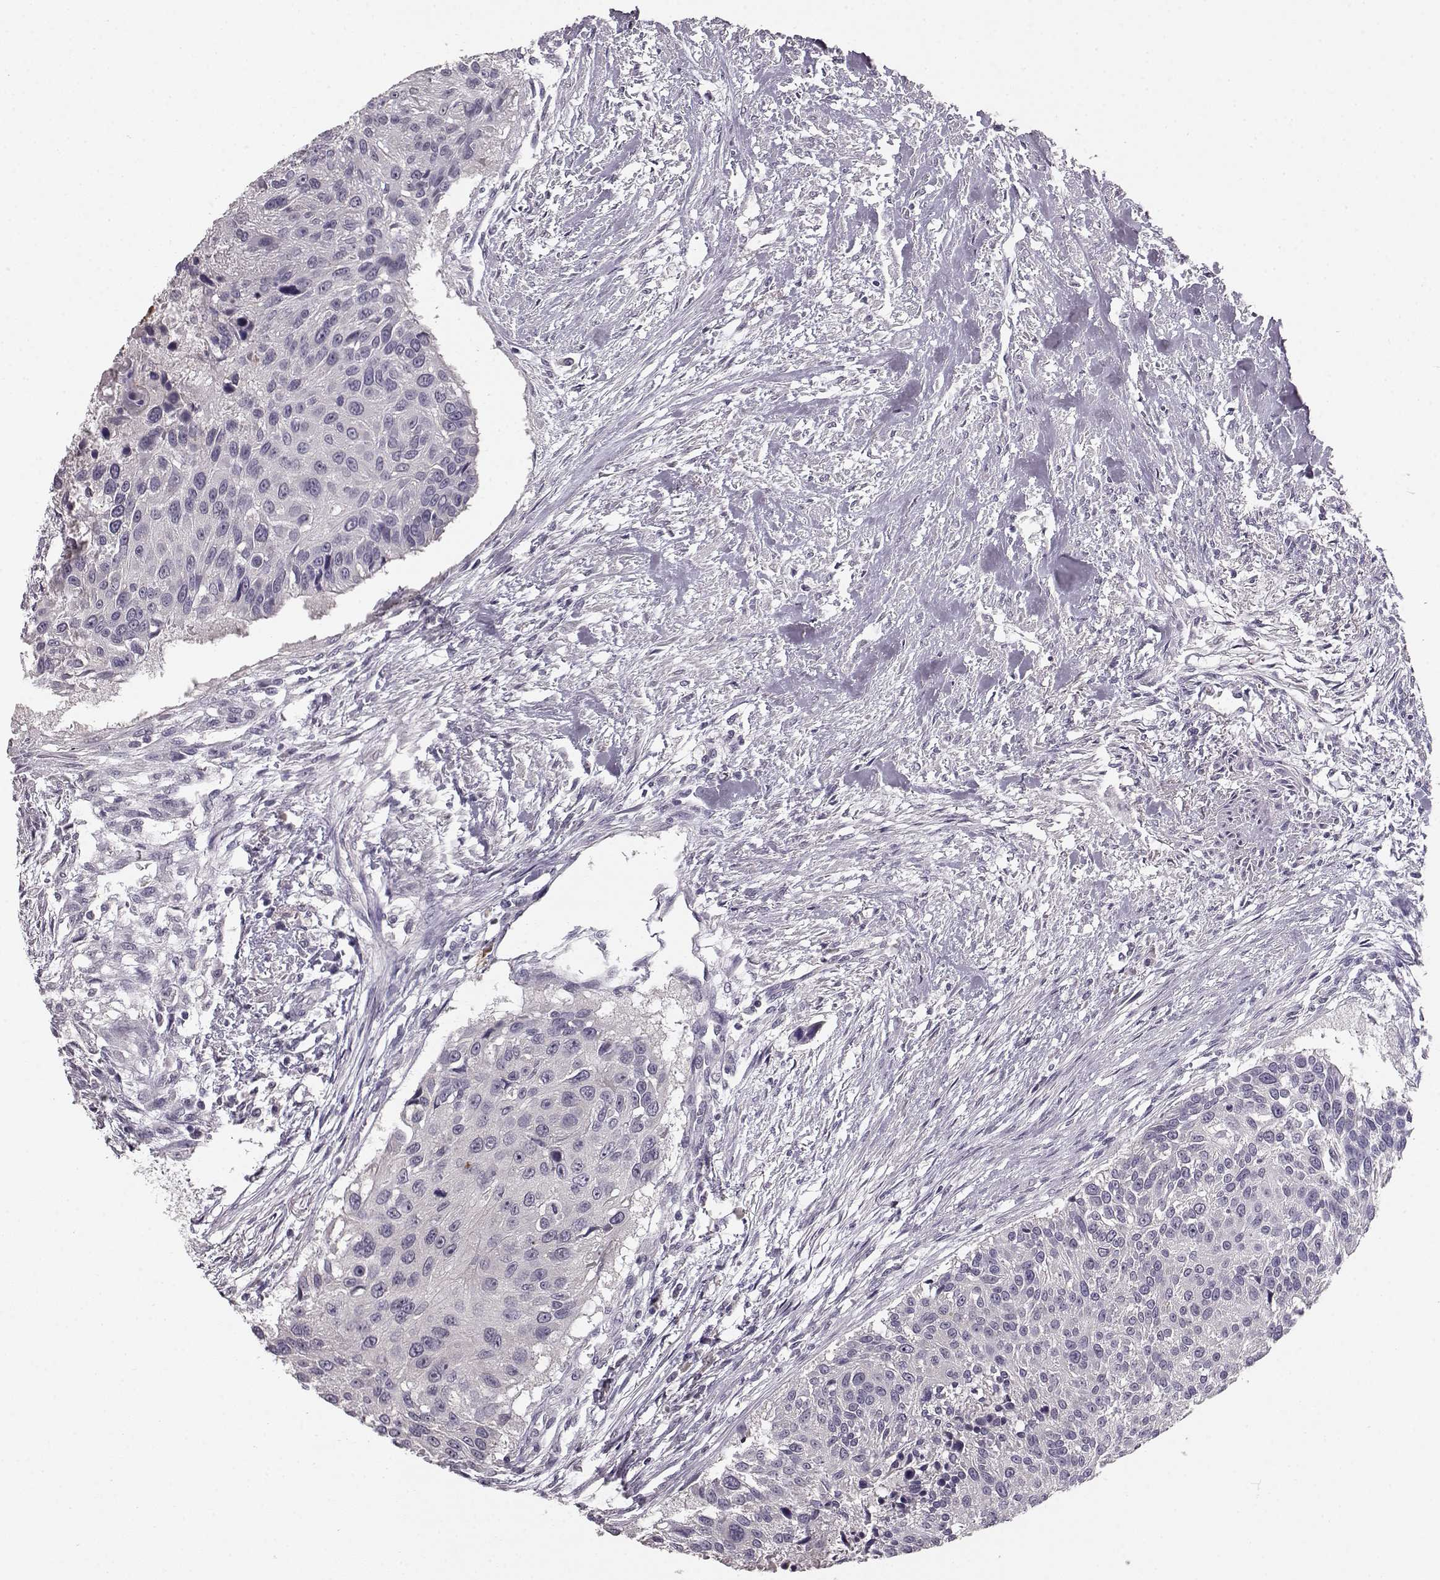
{"staining": {"intensity": "negative", "quantity": "none", "location": "none"}, "tissue": "urothelial cancer", "cell_type": "Tumor cells", "image_type": "cancer", "snomed": [{"axis": "morphology", "description": "Urothelial carcinoma, NOS"}, {"axis": "topography", "description": "Urinary bladder"}], "caption": "Transitional cell carcinoma was stained to show a protein in brown. There is no significant expression in tumor cells. (DAB IHC with hematoxylin counter stain).", "gene": "BFSP2", "patient": {"sex": "male", "age": 55}}